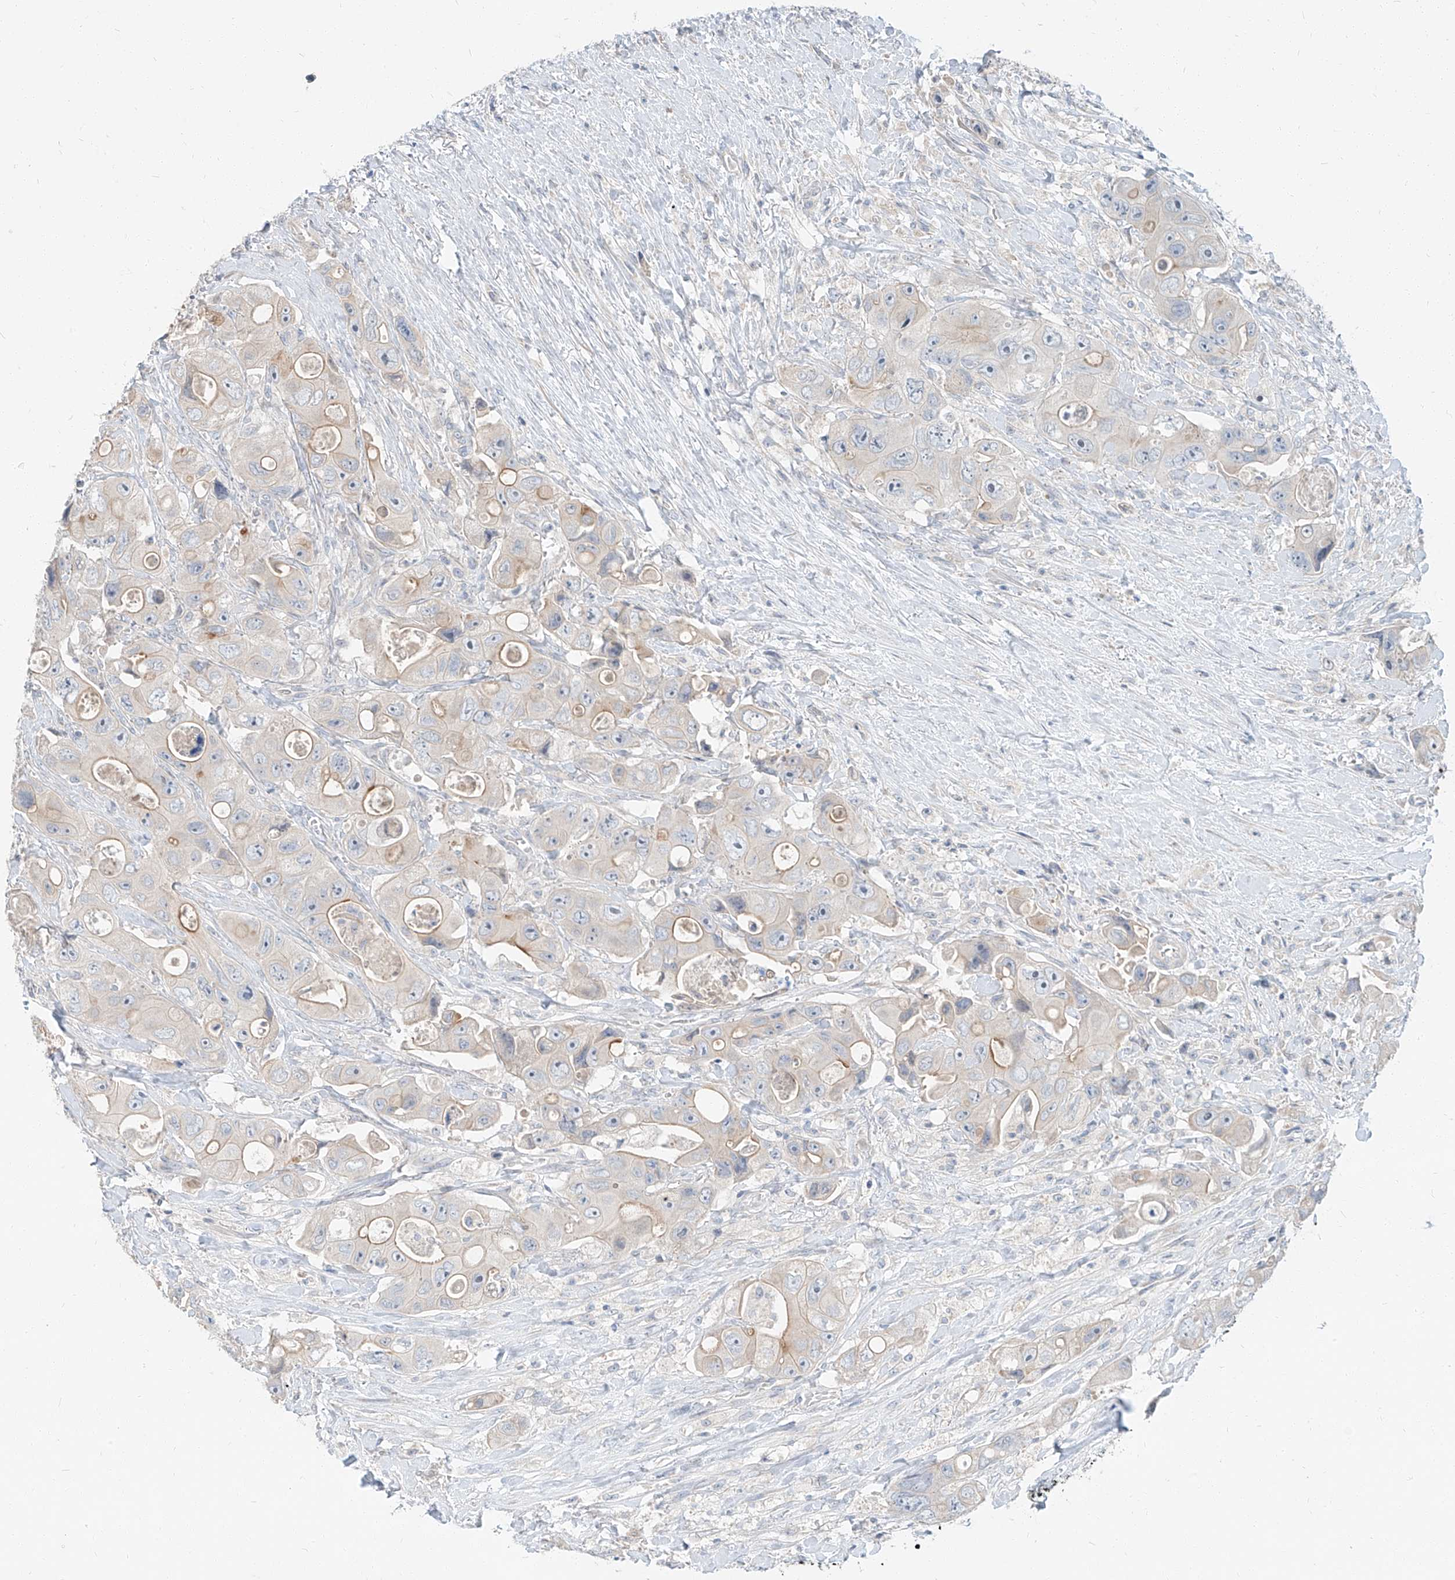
{"staining": {"intensity": "weak", "quantity": "<25%", "location": "cytoplasmic/membranous"}, "tissue": "colorectal cancer", "cell_type": "Tumor cells", "image_type": "cancer", "snomed": [{"axis": "morphology", "description": "Adenocarcinoma, NOS"}, {"axis": "topography", "description": "Colon"}], "caption": "Immunohistochemistry (IHC) histopathology image of neoplastic tissue: colorectal cancer stained with DAB (3,3'-diaminobenzidine) exhibits no significant protein staining in tumor cells.", "gene": "STX19", "patient": {"sex": "female", "age": 46}}